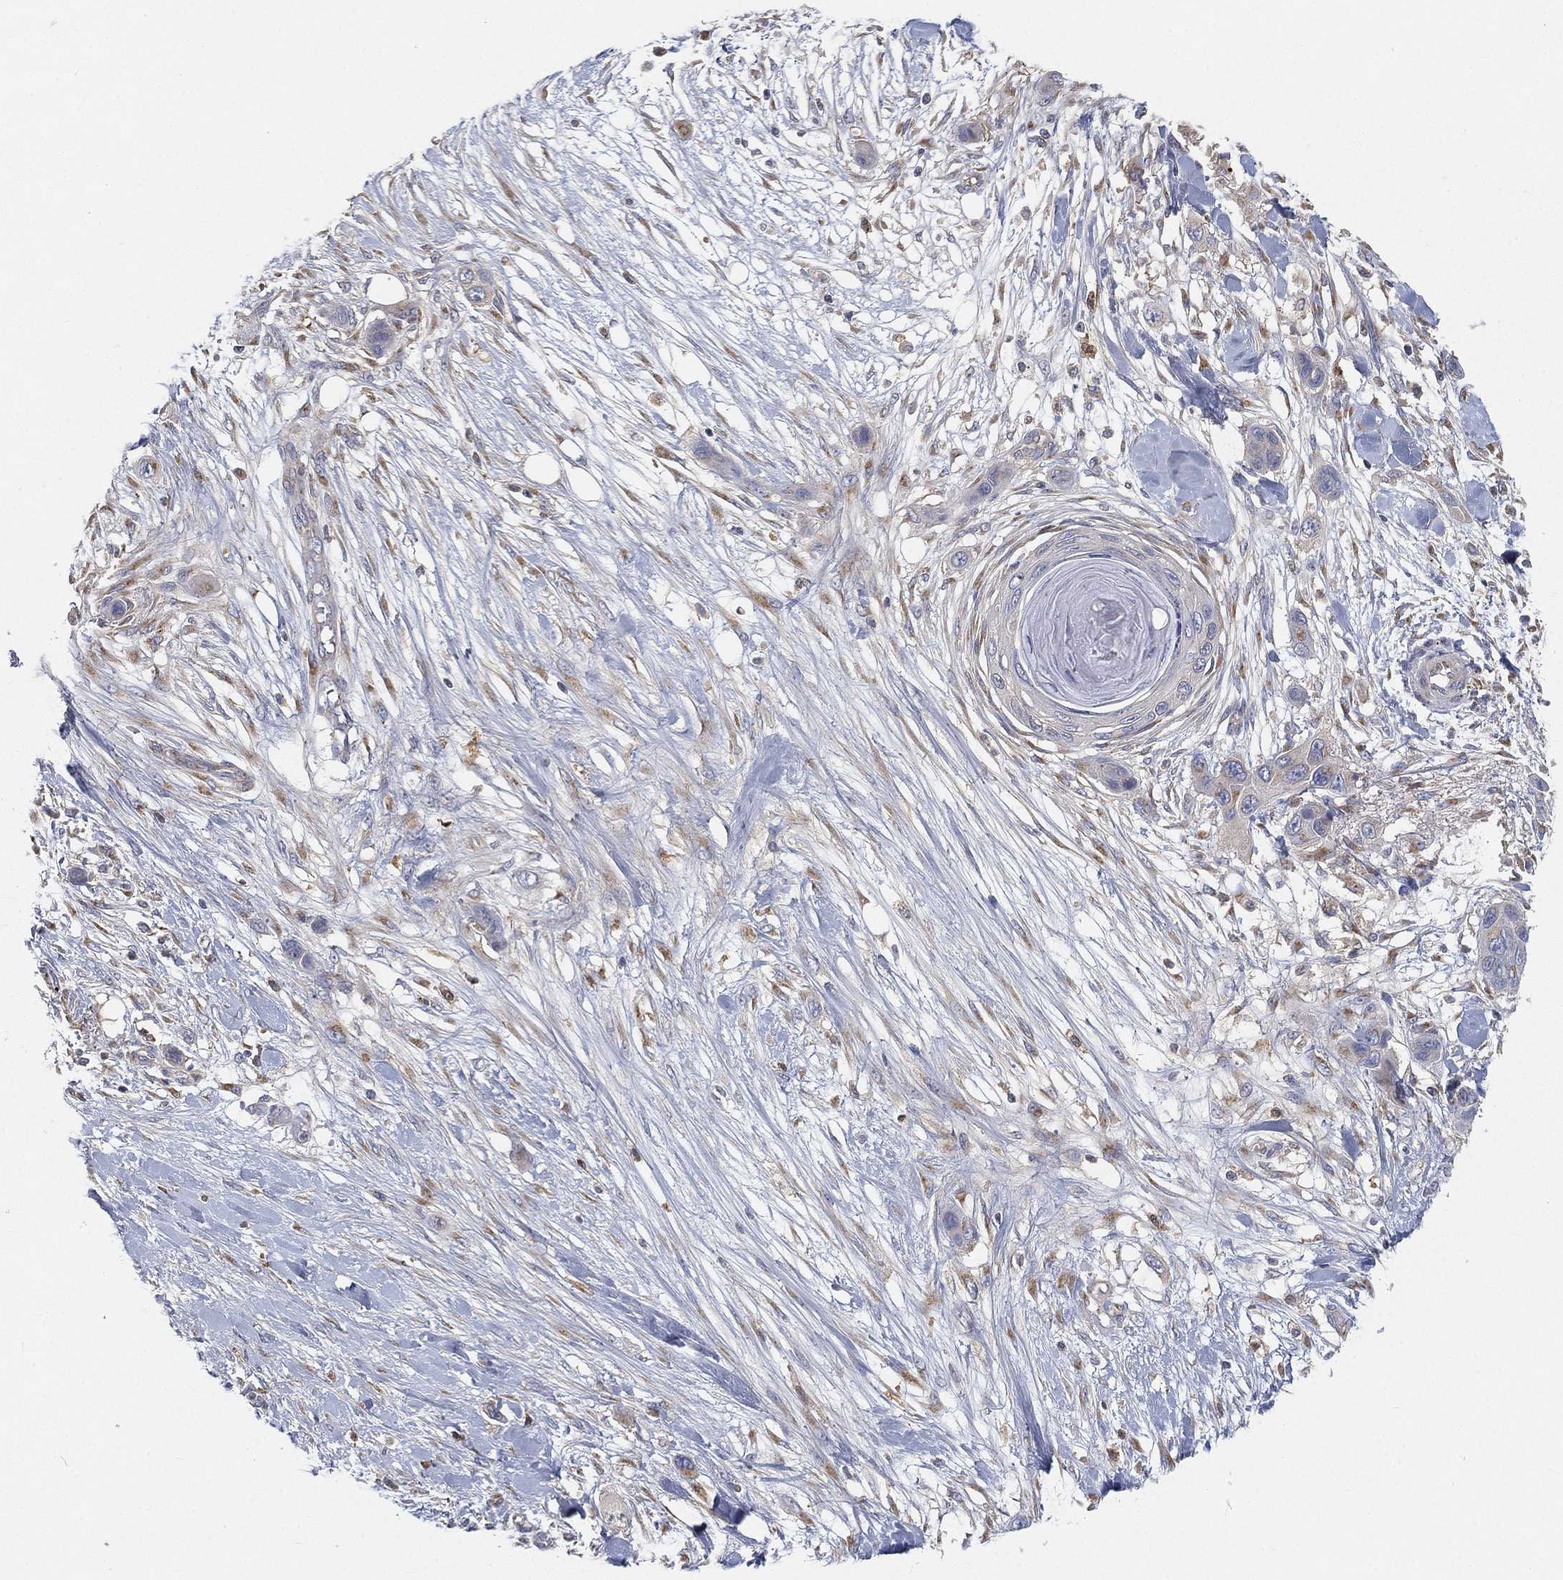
{"staining": {"intensity": "negative", "quantity": "none", "location": "none"}, "tissue": "skin cancer", "cell_type": "Tumor cells", "image_type": "cancer", "snomed": [{"axis": "morphology", "description": "Squamous cell carcinoma, NOS"}, {"axis": "topography", "description": "Skin"}], "caption": "Protein analysis of skin cancer (squamous cell carcinoma) displays no significant staining in tumor cells.", "gene": "CTSL", "patient": {"sex": "male", "age": 79}}